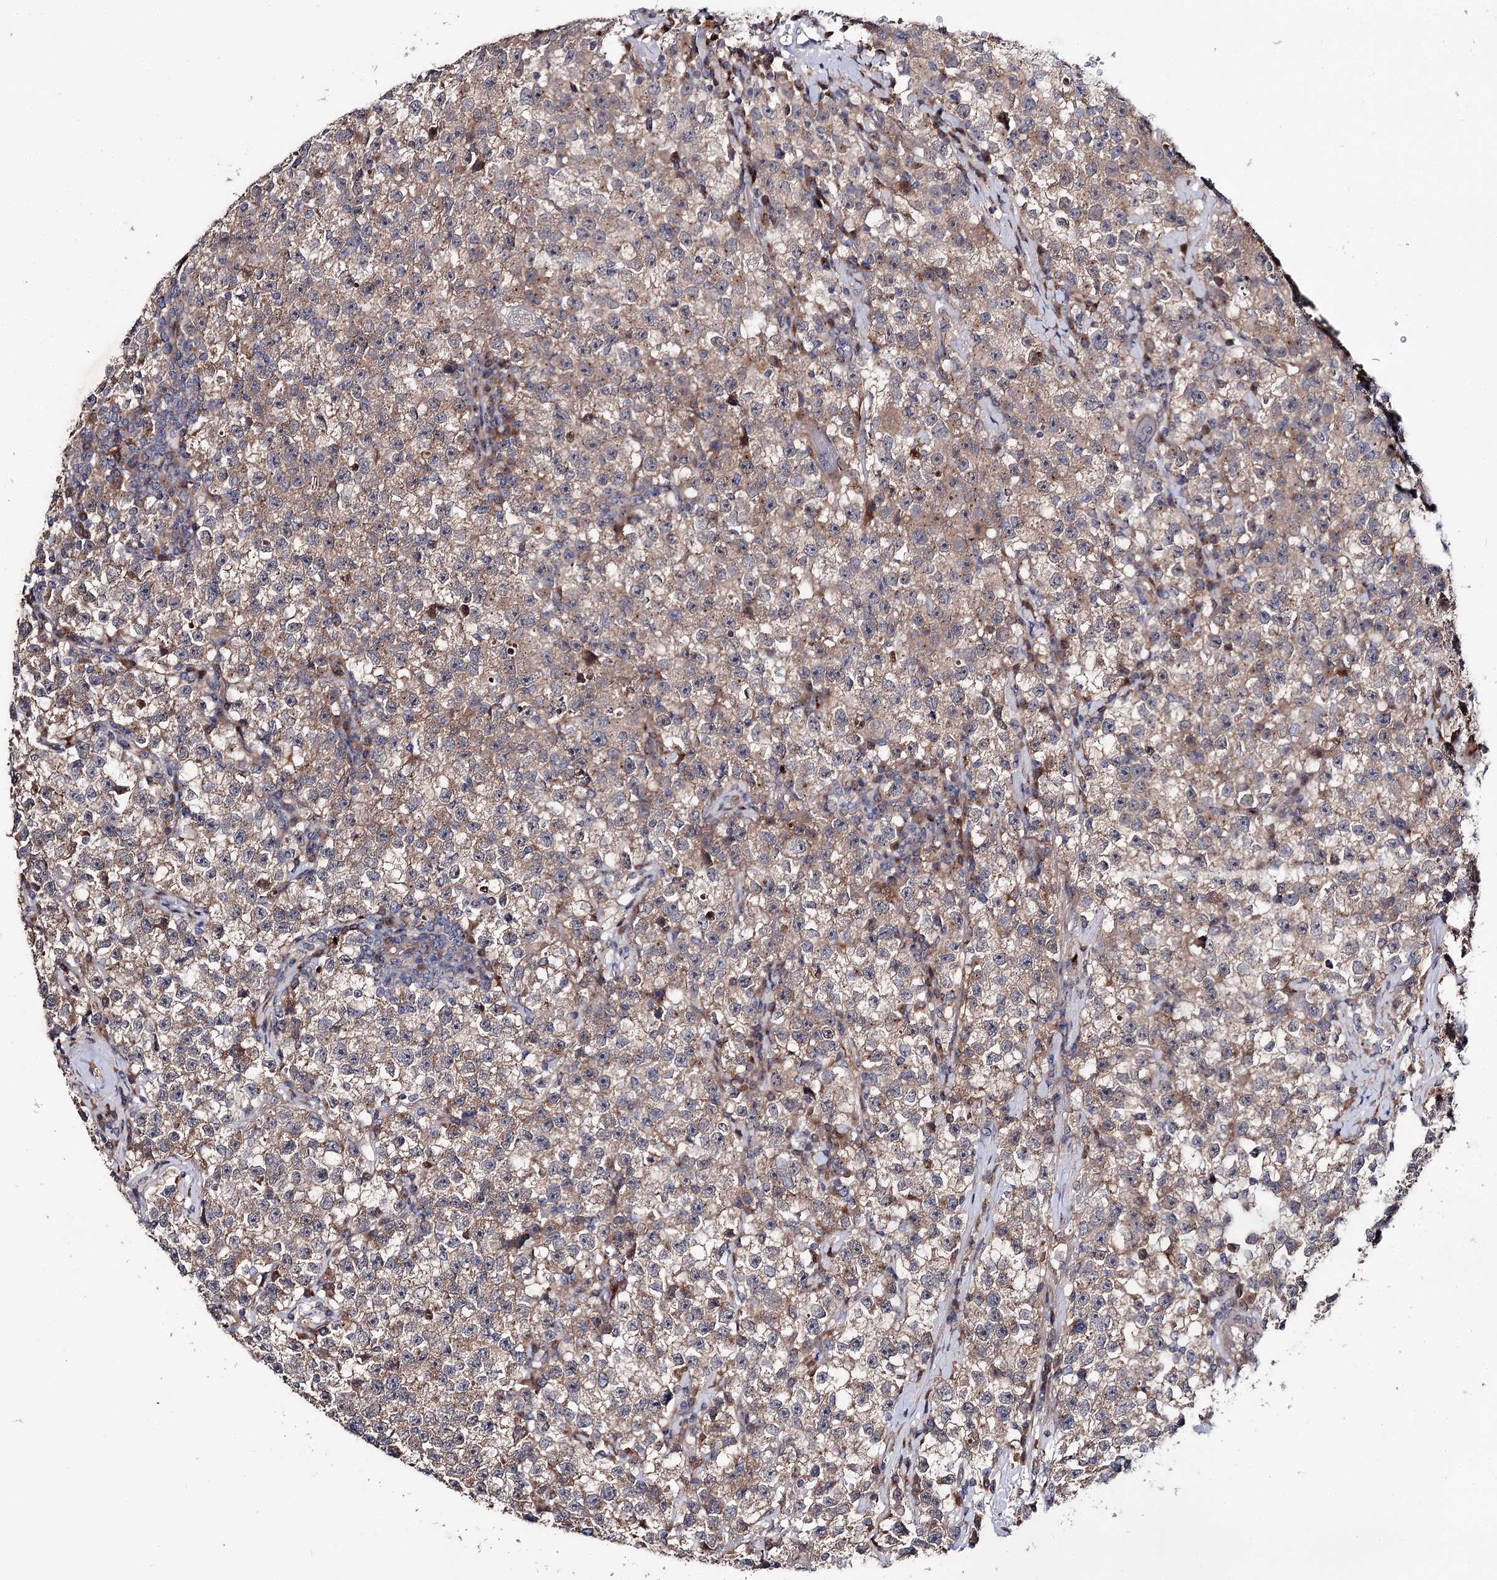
{"staining": {"intensity": "weak", "quantity": ">75%", "location": "cytoplasmic/membranous"}, "tissue": "testis cancer", "cell_type": "Tumor cells", "image_type": "cancer", "snomed": [{"axis": "morphology", "description": "Seminoma, NOS"}, {"axis": "topography", "description": "Testis"}], "caption": "Immunohistochemical staining of human testis cancer shows weak cytoplasmic/membranous protein staining in about >75% of tumor cells. The staining was performed using DAB, with brown indicating positive protein expression. Nuclei are stained blue with hematoxylin.", "gene": "MINDY3", "patient": {"sex": "male", "age": 22}}